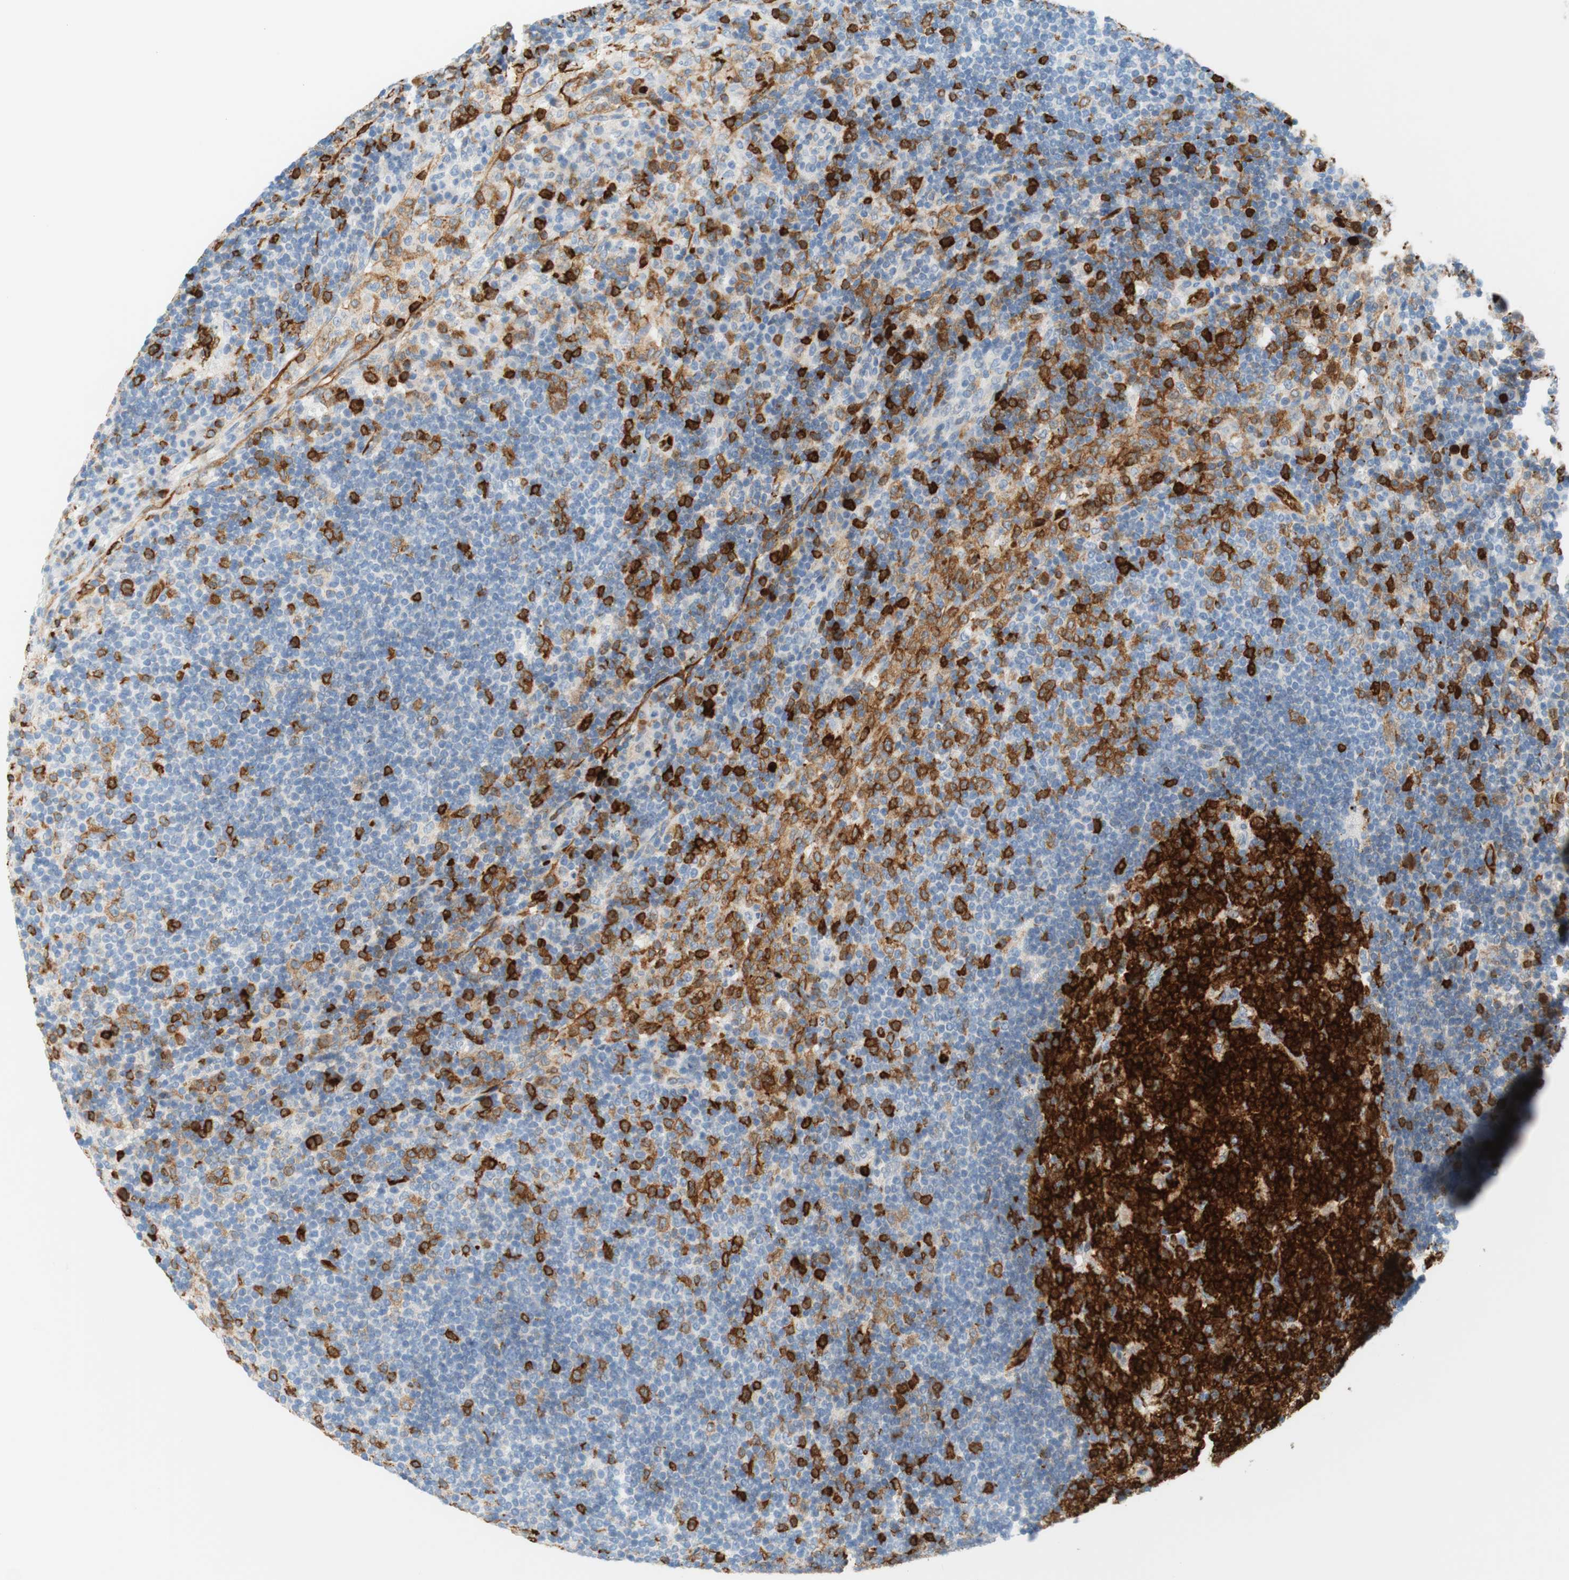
{"staining": {"intensity": "strong", "quantity": ">75%", "location": "cytoplasmic/membranous"}, "tissue": "lymph node", "cell_type": "Germinal center cells", "image_type": "normal", "snomed": [{"axis": "morphology", "description": "Normal tissue, NOS"}, {"axis": "topography", "description": "Lymph node"}], "caption": "This photomicrograph reveals immunohistochemistry staining of normal lymph node, with high strong cytoplasmic/membranous positivity in about >75% of germinal center cells.", "gene": "STMN1", "patient": {"sex": "female", "age": 53}}